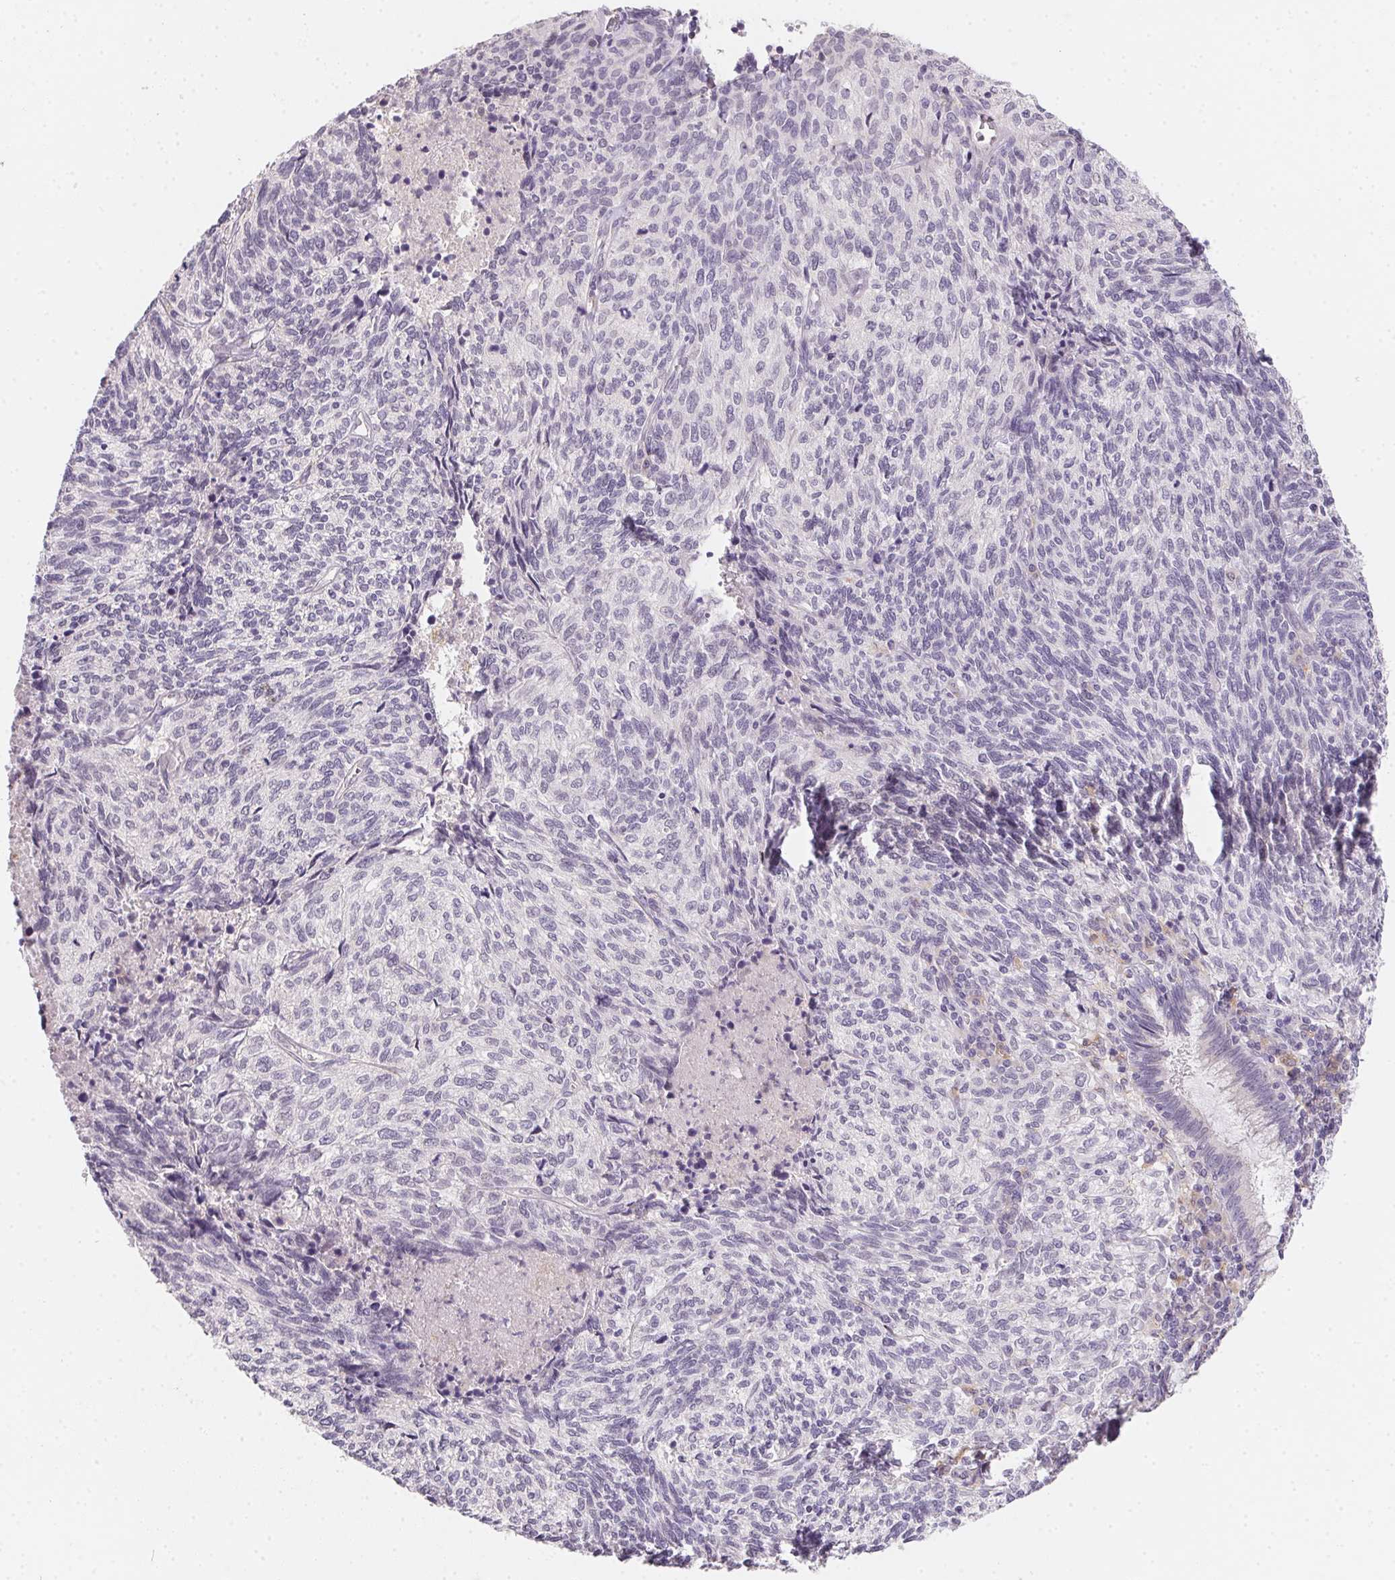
{"staining": {"intensity": "negative", "quantity": "none", "location": "none"}, "tissue": "cervical cancer", "cell_type": "Tumor cells", "image_type": "cancer", "snomed": [{"axis": "morphology", "description": "Squamous cell carcinoma, NOS"}, {"axis": "topography", "description": "Cervix"}], "caption": "Immunohistochemistry (IHC) micrograph of neoplastic tissue: human cervical cancer (squamous cell carcinoma) stained with DAB exhibits no significant protein expression in tumor cells.", "gene": "SLC6A18", "patient": {"sex": "female", "age": 45}}